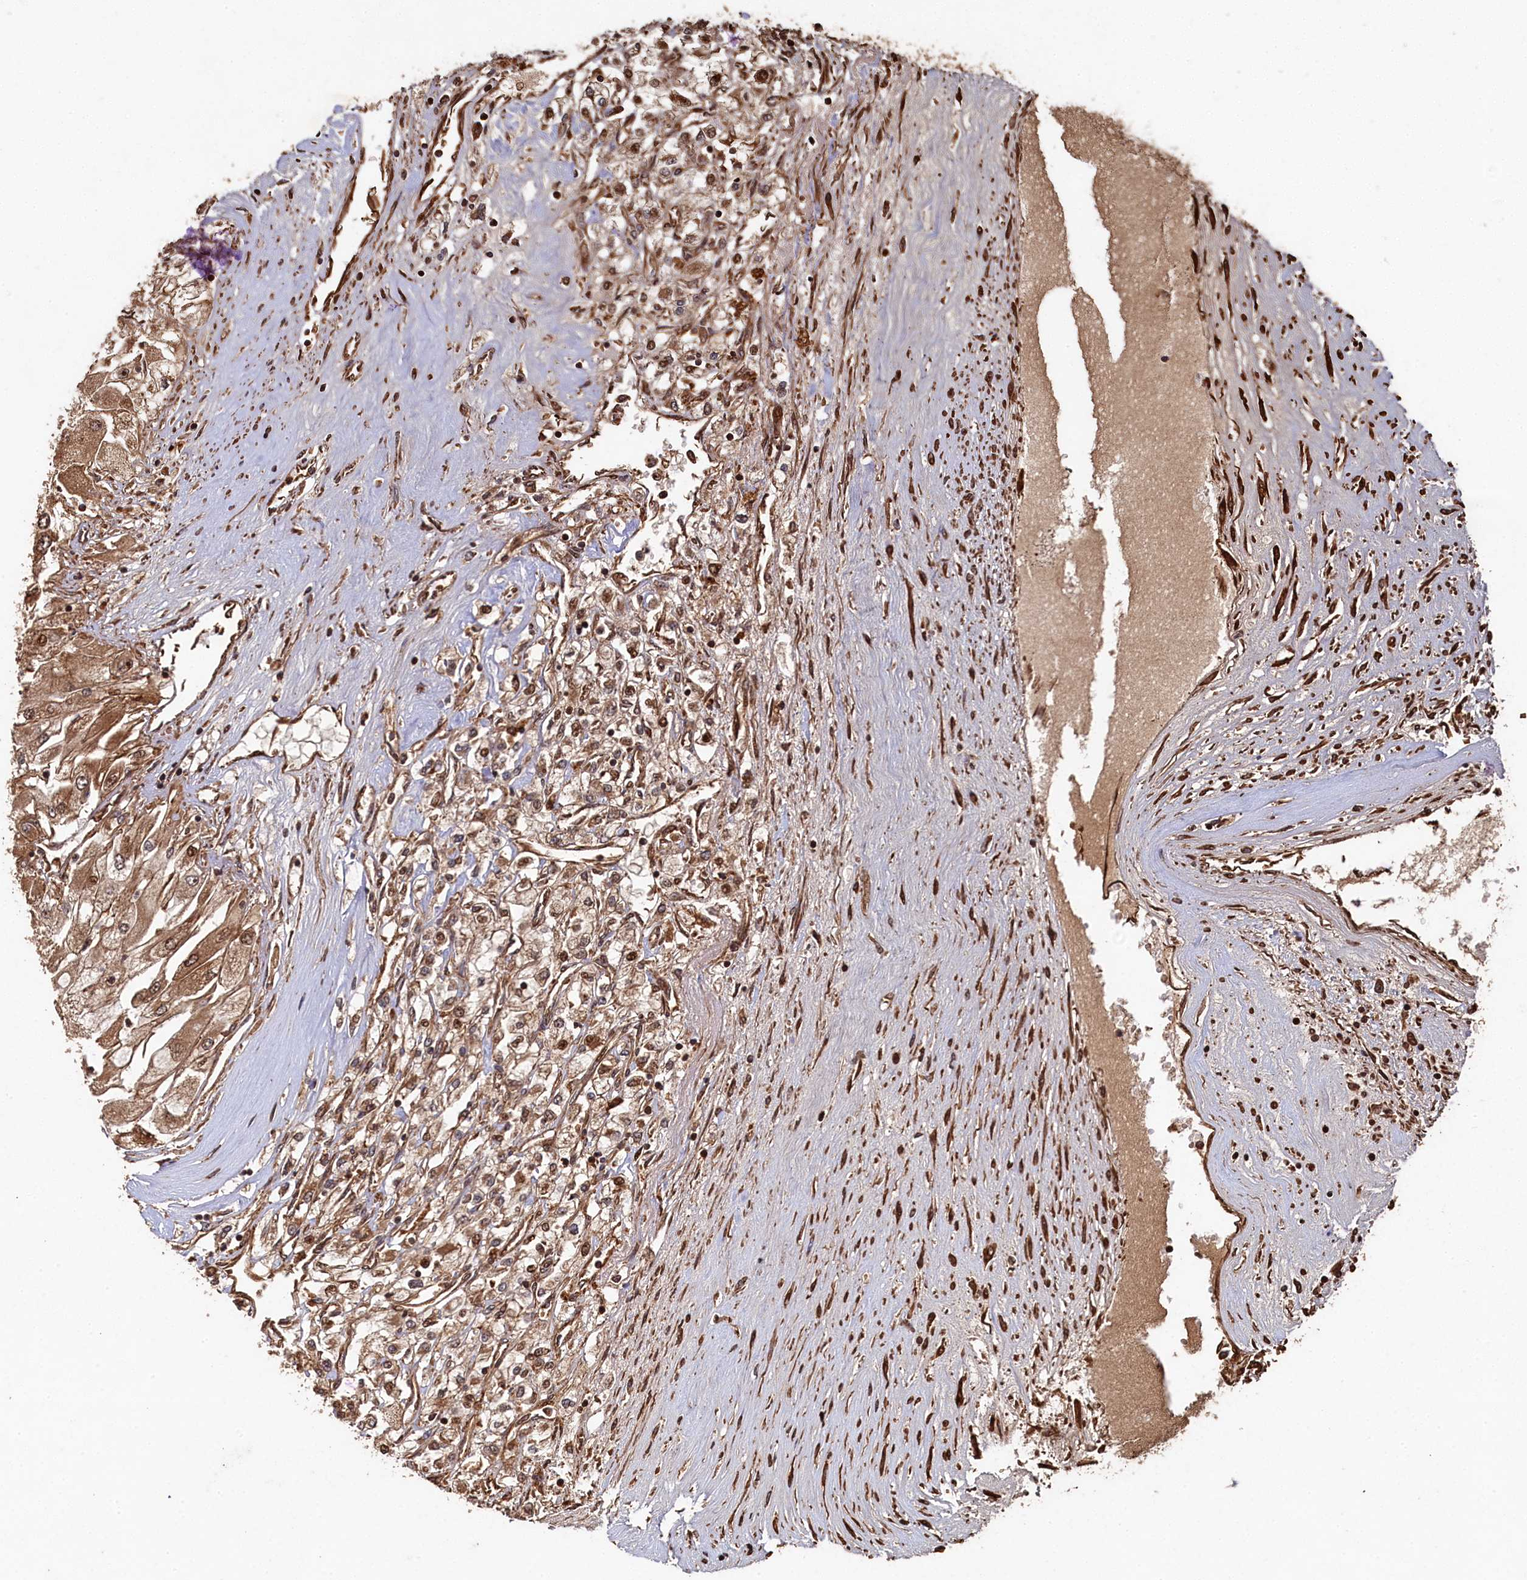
{"staining": {"intensity": "moderate", "quantity": ">75%", "location": "cytoplasmic/membranous,nuclear"}, "tissue": "renal cancer", "cell_type": "Tumor cells", "image_type": "cancer", "snomed": [{"axis": "morphology", "description": "Adenocarcinoma, NOS"}, {"axis": "topography", "description": "Kidney"}], "caption": "Protein staining by immunohistochemistry (IHC) displays moderate cytoplasmic/membranous and nuclear expression in approximately >75% of tumor cells in adenocarcinoma (renal). (DAB IHC with brightfield microscopy, high magnification).", "gene": "PIGN", "patient": {"sex": "male", "age": 80}}